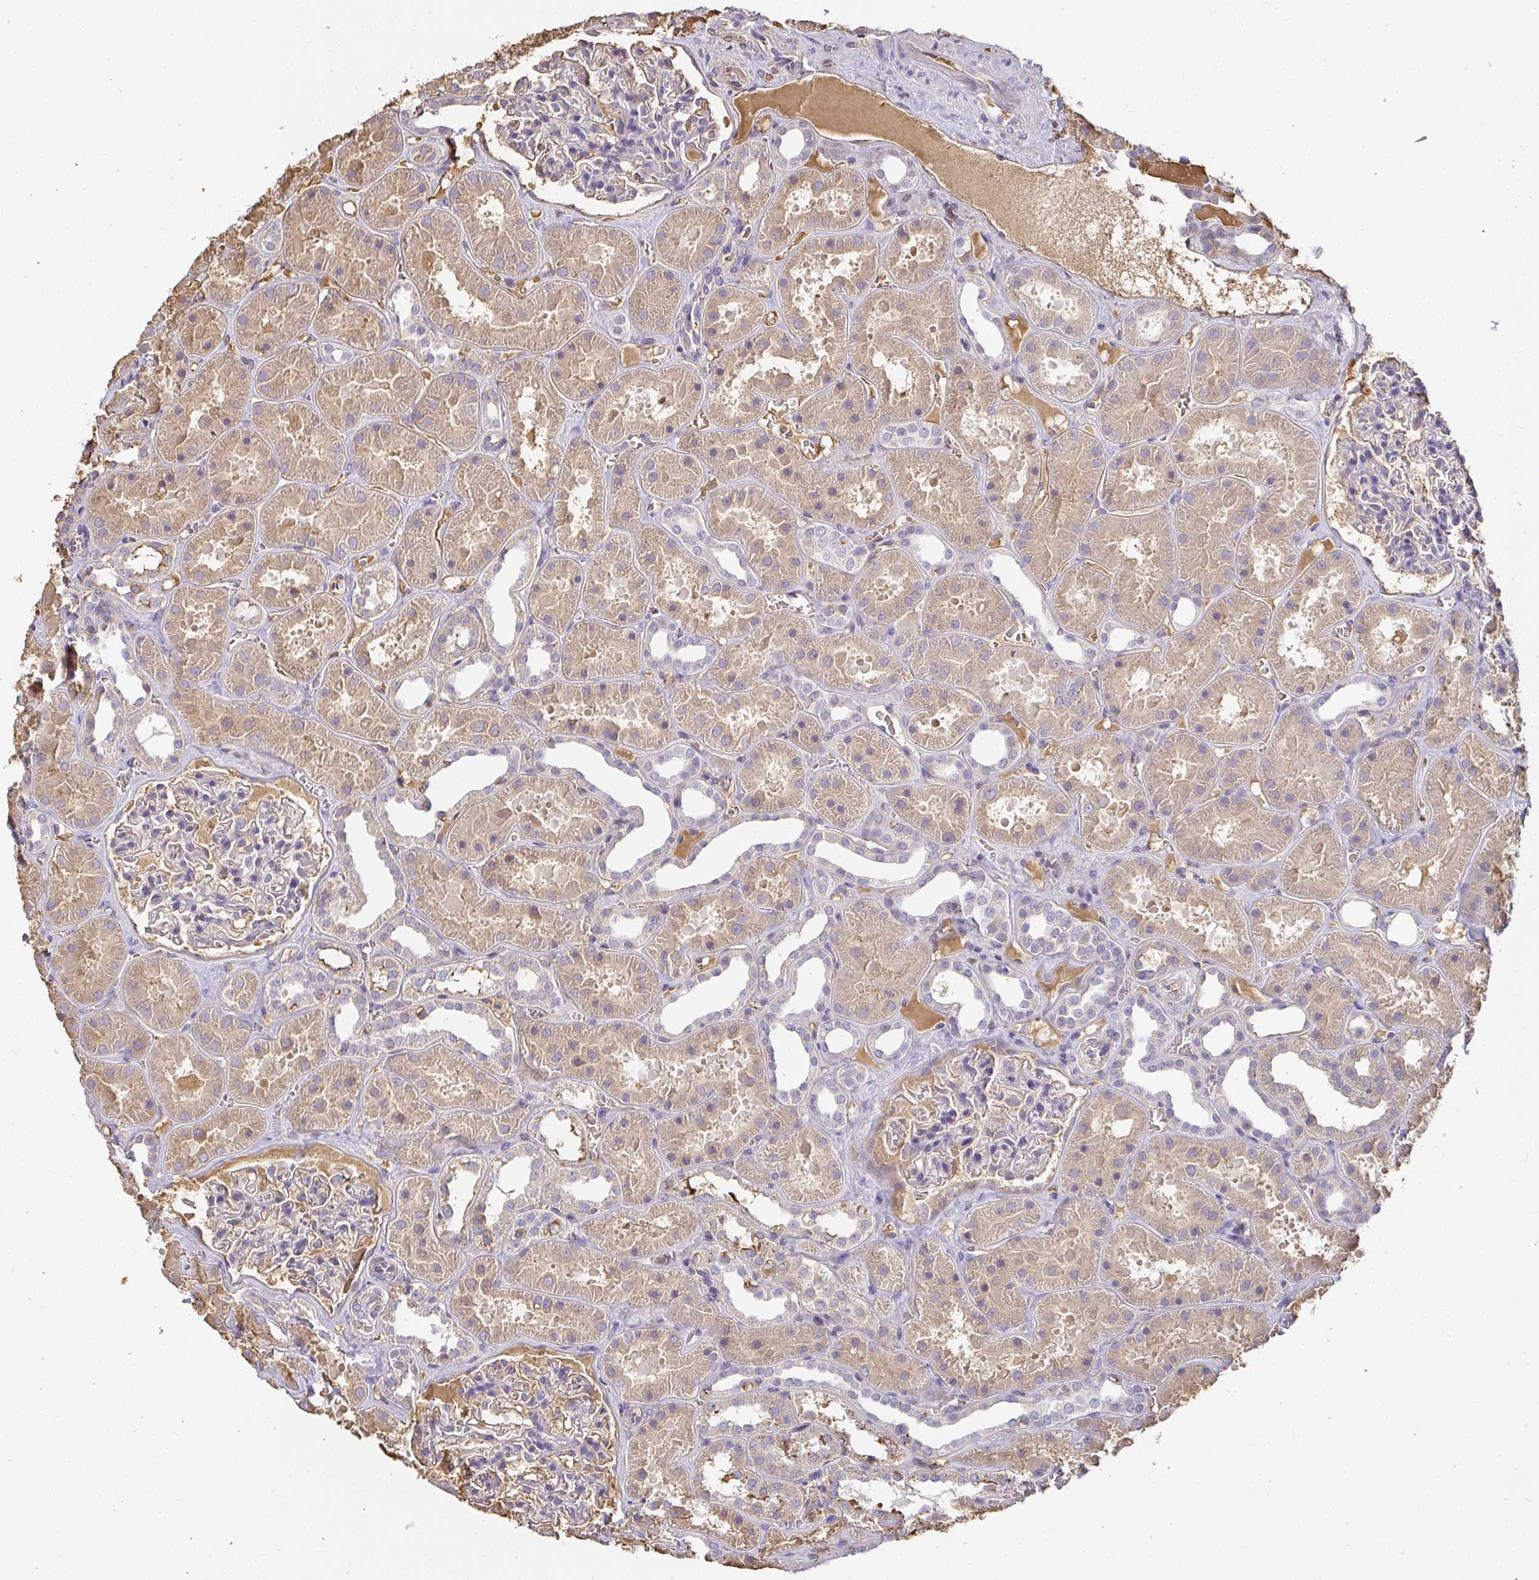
{"staining": {"intensity": "negative", "quantity": "none", "location": "none"}, "tissue": "kidney", "cell_type": "Cells in glomeruli", "image_type": "normal", "snomed": [{"axis": "morphology", "description": "Normal tissue, NOS"}, {"axis": "topography", "description": "Kidney"}], "caption": "This is an IHC image of normal kidney. There is no staining in cells in glomeruli.", "gene": "LOXL4", "patient": {"sex": "female", "age": 41}}